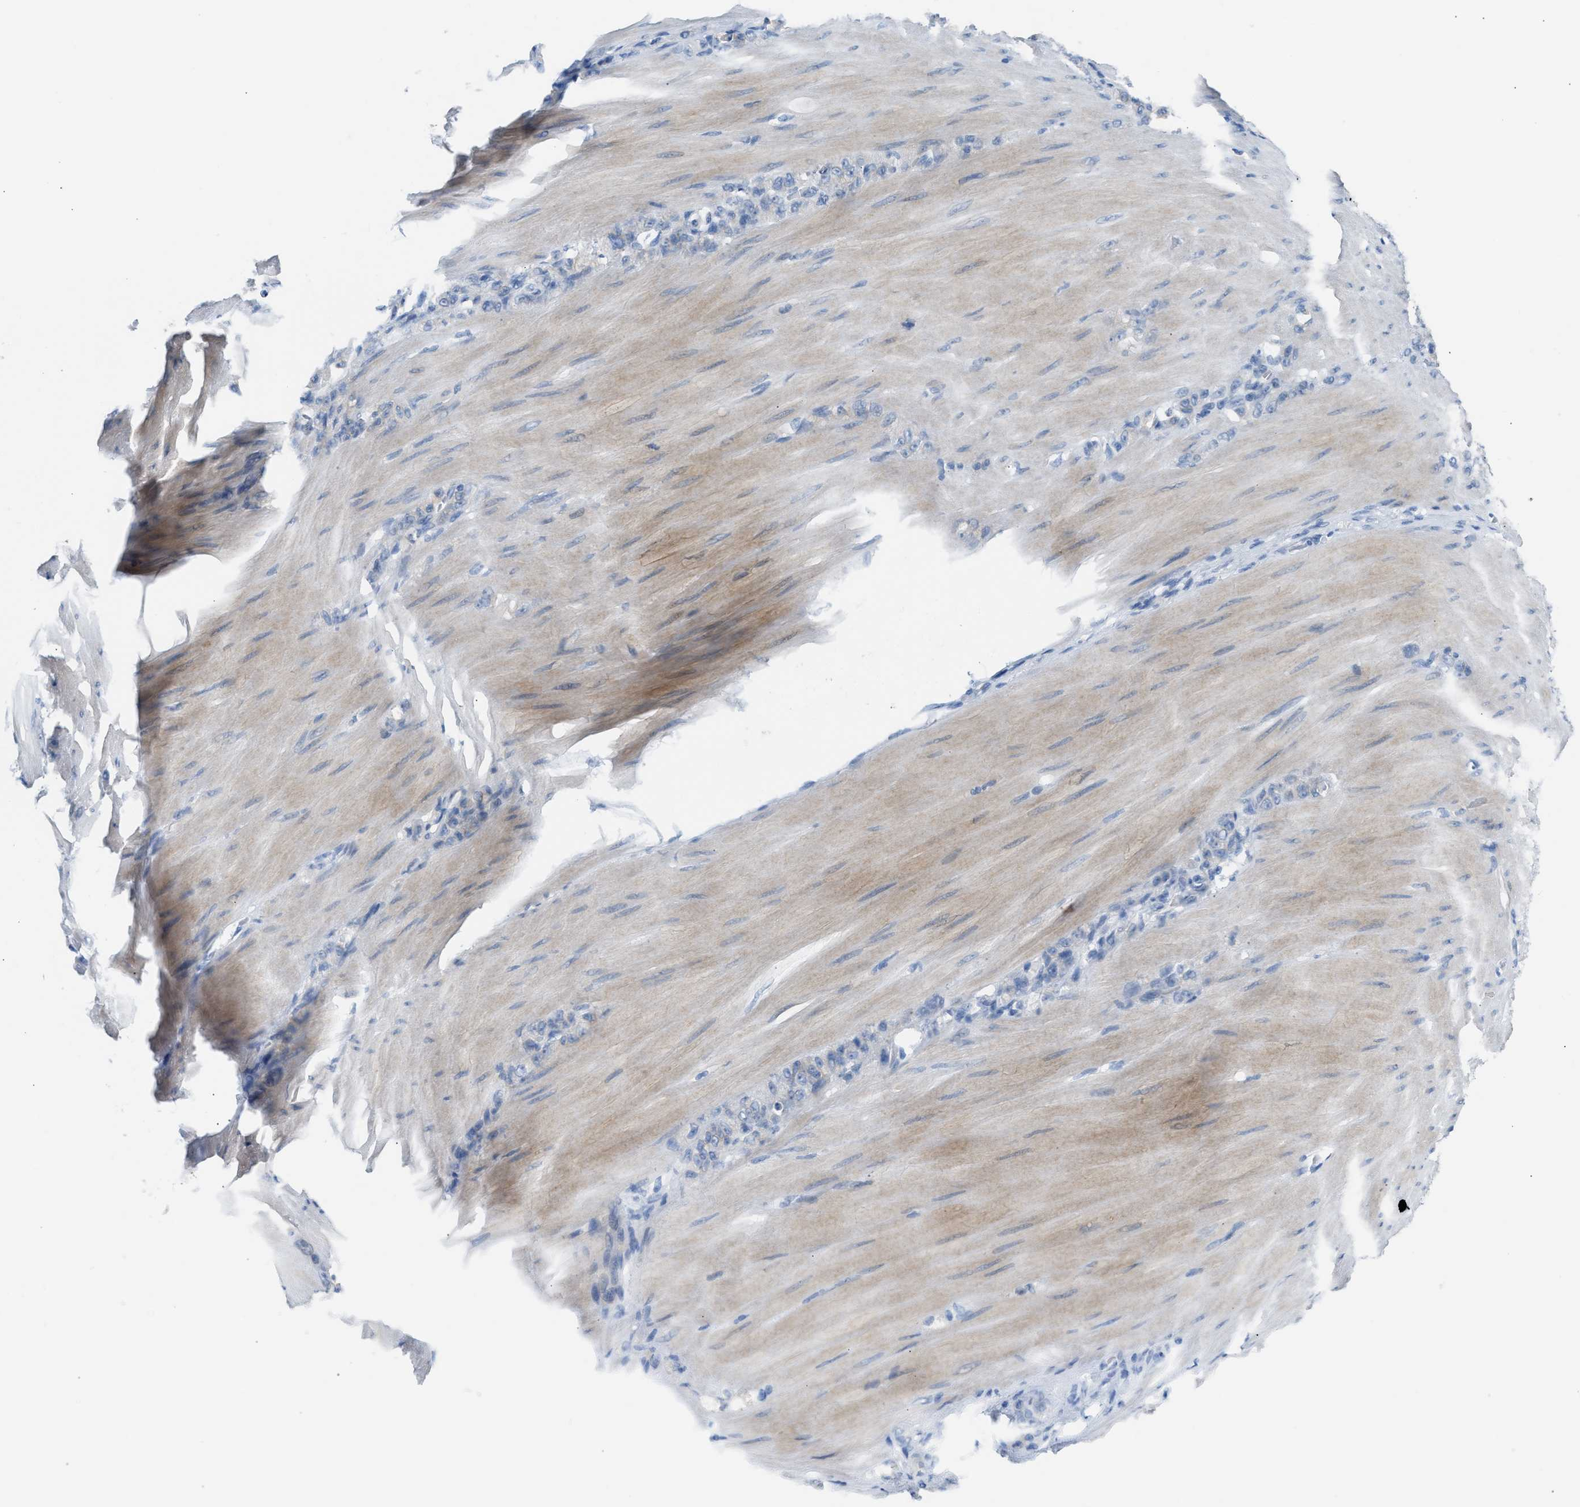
{"staining": {"intensity": "negative", "quantity": "none", "location": "none"}, "tissue": "stomach cancer", "cell_type": "Tumor cells", "image_type": "cancer", "snomed": [{"axis": "morphology", "description": "Normal tissue, NOS"}, {"axis": "morphology", "description": "Adenocarcinoma, NOS"}, {"axis": "topography", "description": "Stomach"}], "caption": "Tumor cells are negative for brown protein staining in stomach adenocarcinoma.", "gene": "ERBB2", "patient": {"sex": "male", "age": 82}}